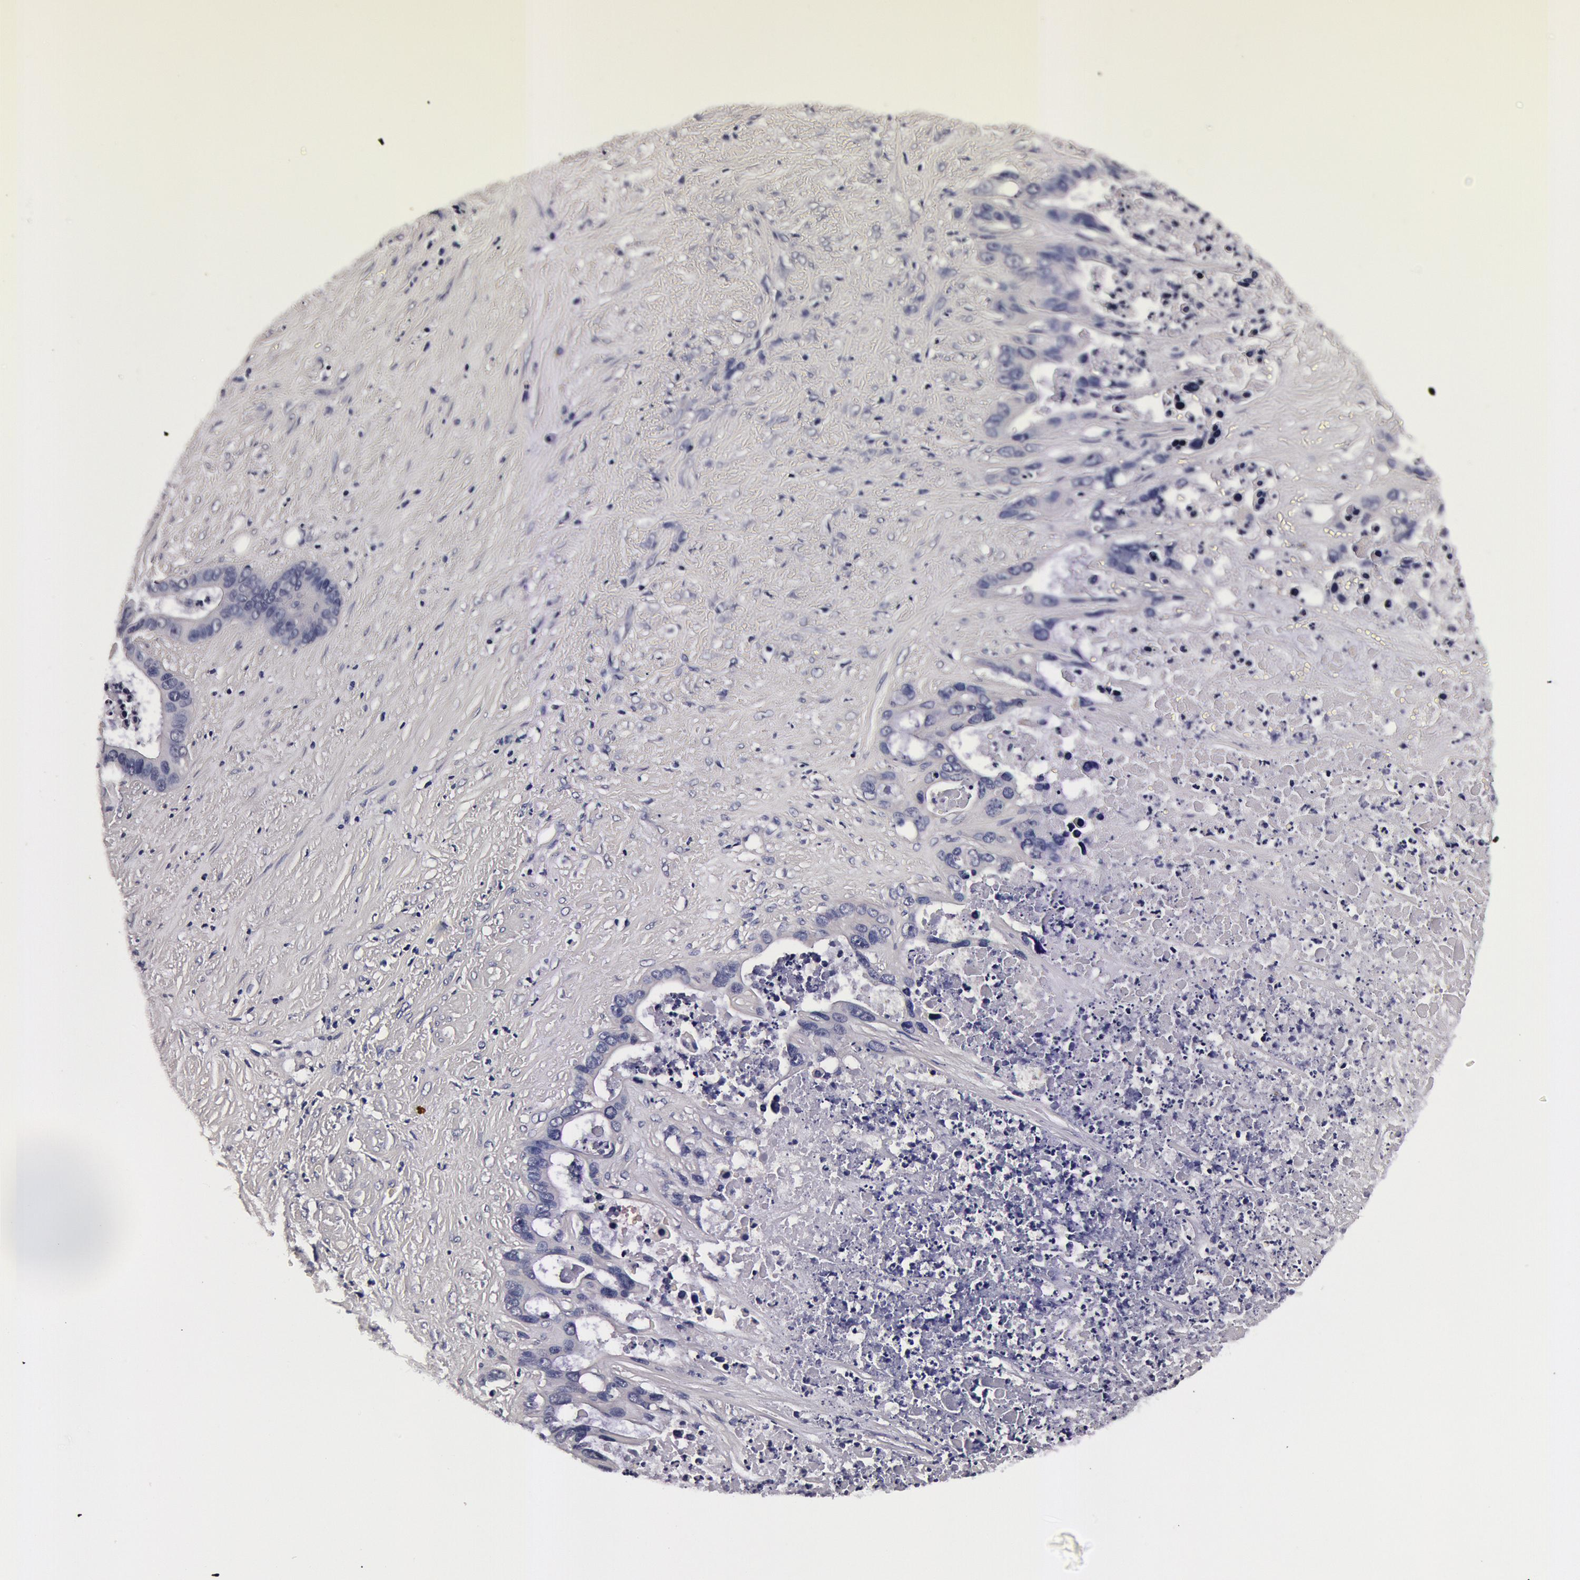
{"staining": {"intensity": "negative", "quantity": "none", "location": "none"}, "tissue": "liver cancer", "cell_type": "Tumor cells", "image_type": "cancer", "snomed": [{"axis": "morphology", "description": "Cholangiocarcinoma"}, {"axis": "topography", "description": "Liver"}], "caption": "A micrograph of liver cancer stained for a protein exhibits no brown staining in tumor cells.", "gene": "CCDC22", "patient": {"sex": "female", "age": 65}}